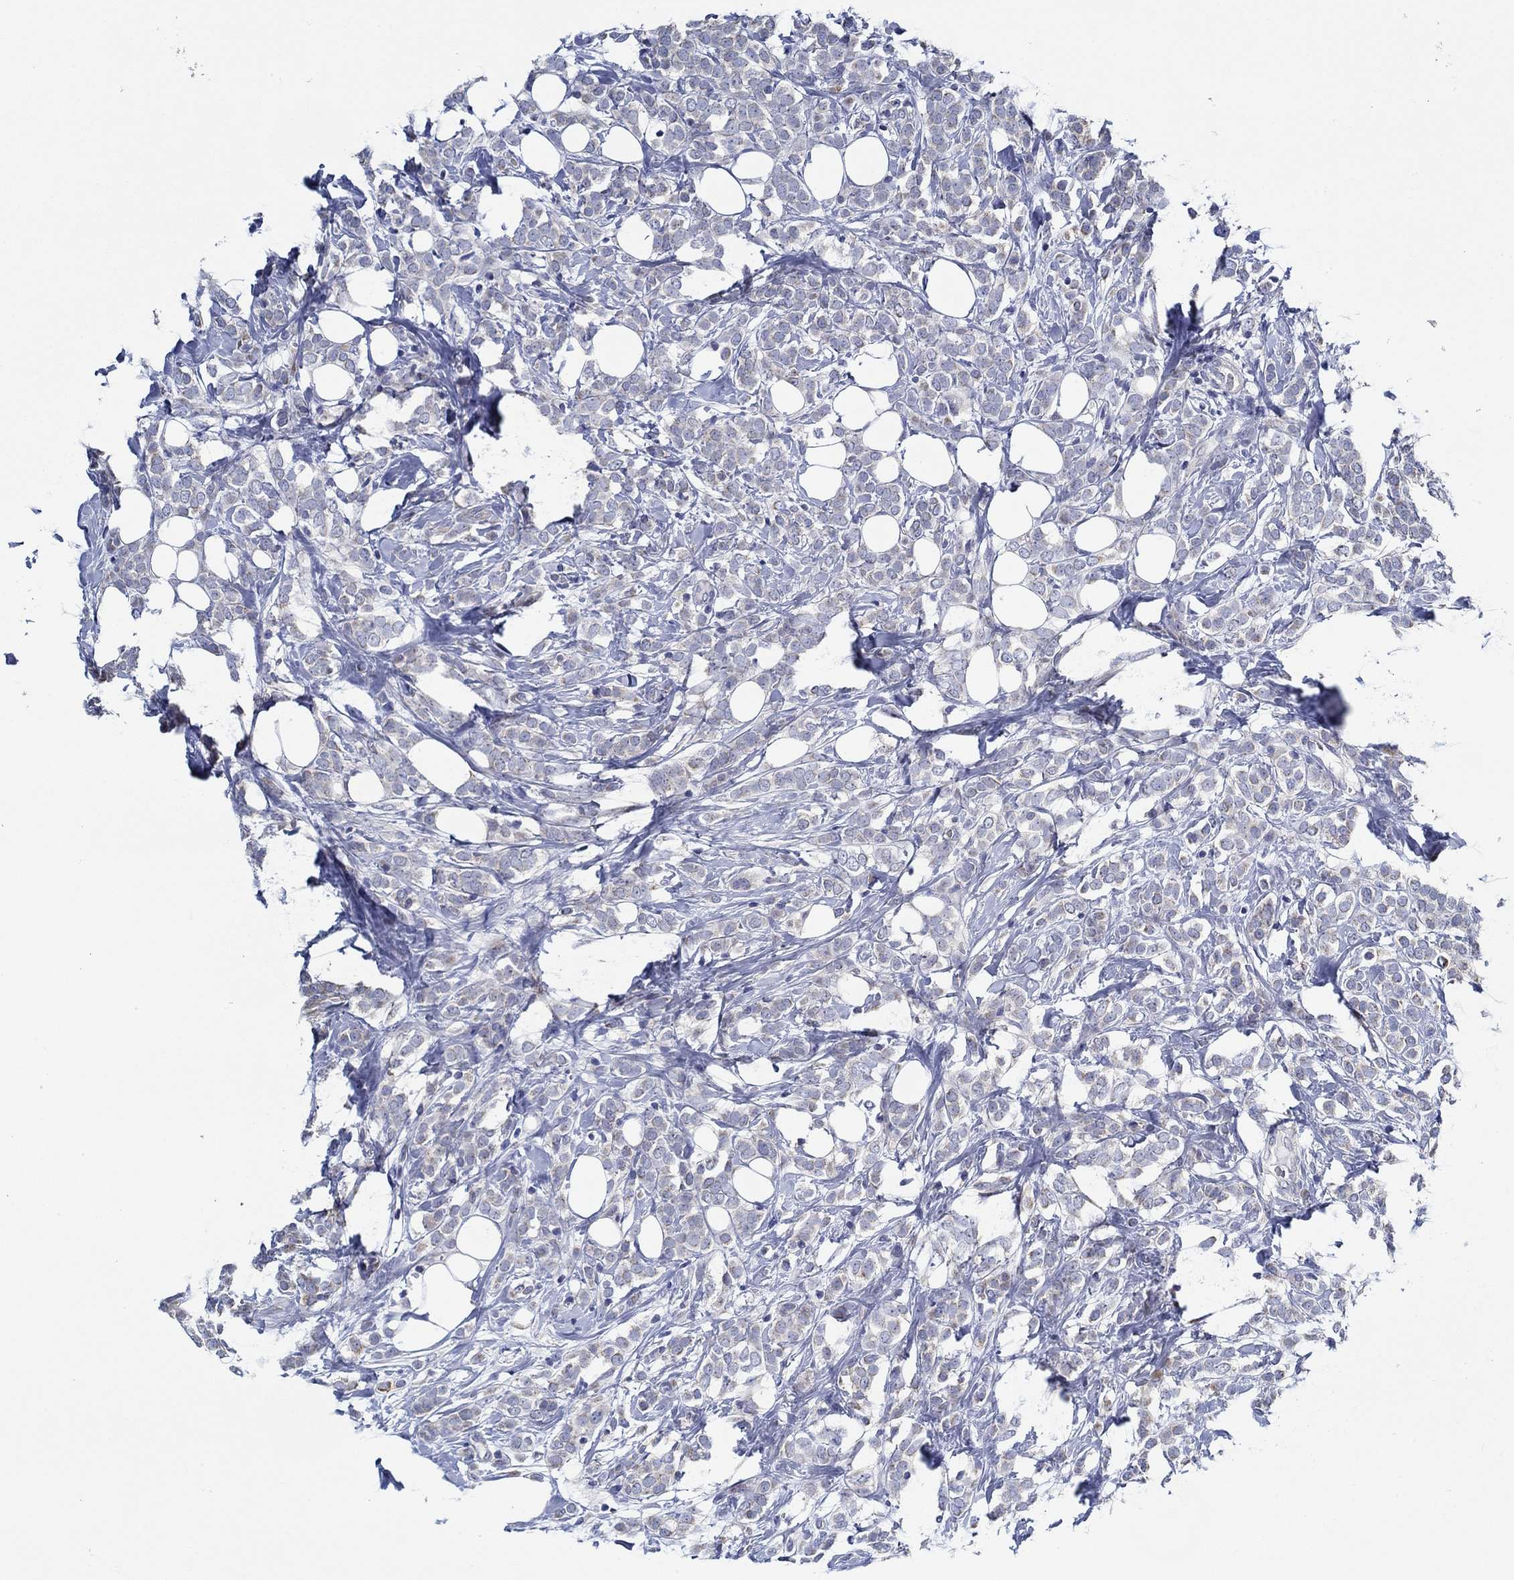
{"staining": {"intensity": "negative", "quantity": "none", "location": "none"}, "tissue": "breast cancer", "cell_type": "Tumor cells", "image_type": "cancer", "snomed": [{"axis": "morphology", "description": "Lobular carcinoma"}, {"axis": "topography", "description": "Breast"}], "caption": "There is no significant expression in tumor cells of breast cancer.", "gene": "CFAP61", "patient": {"sex": "female", "age": 49}}